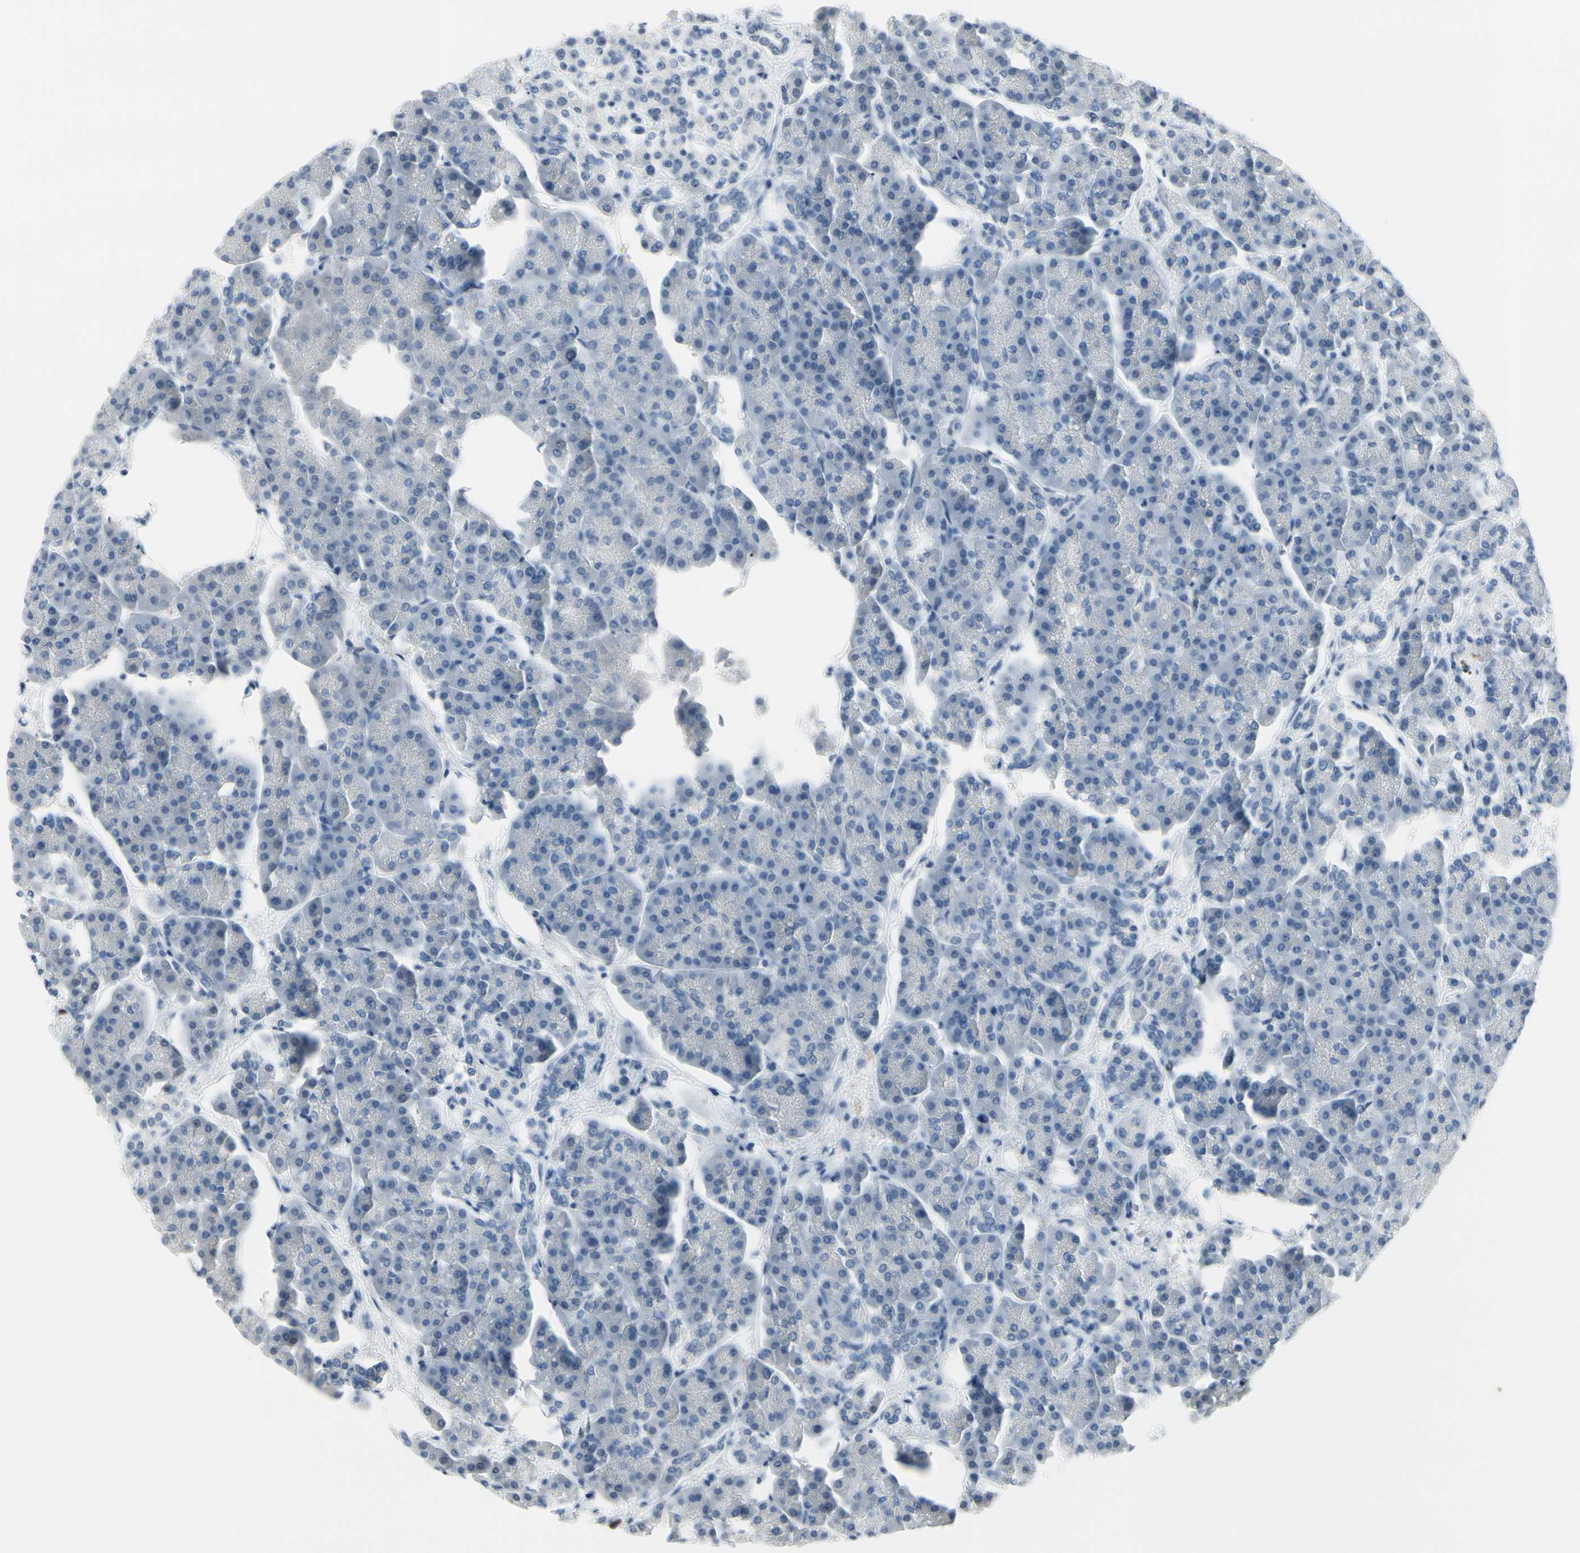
{"staining": {"intensity": "negative", "quantity": "none", "location": "none"}, "tissue": "pancreas", "cell_type": "Exocrine glandular cells", "image_type": "normal", "snomed": [{"axis": "morphology", "description": "Normal tissue, NOS"}, {"axis": "topography", "description": "Pancreas"}], "caption": "This is an IHC micrograph of normal human pancreas. There is no staining in exocrine glandular cells.", "gene": "MUC5B", "patient": {"sex": "female", "age": 70}}